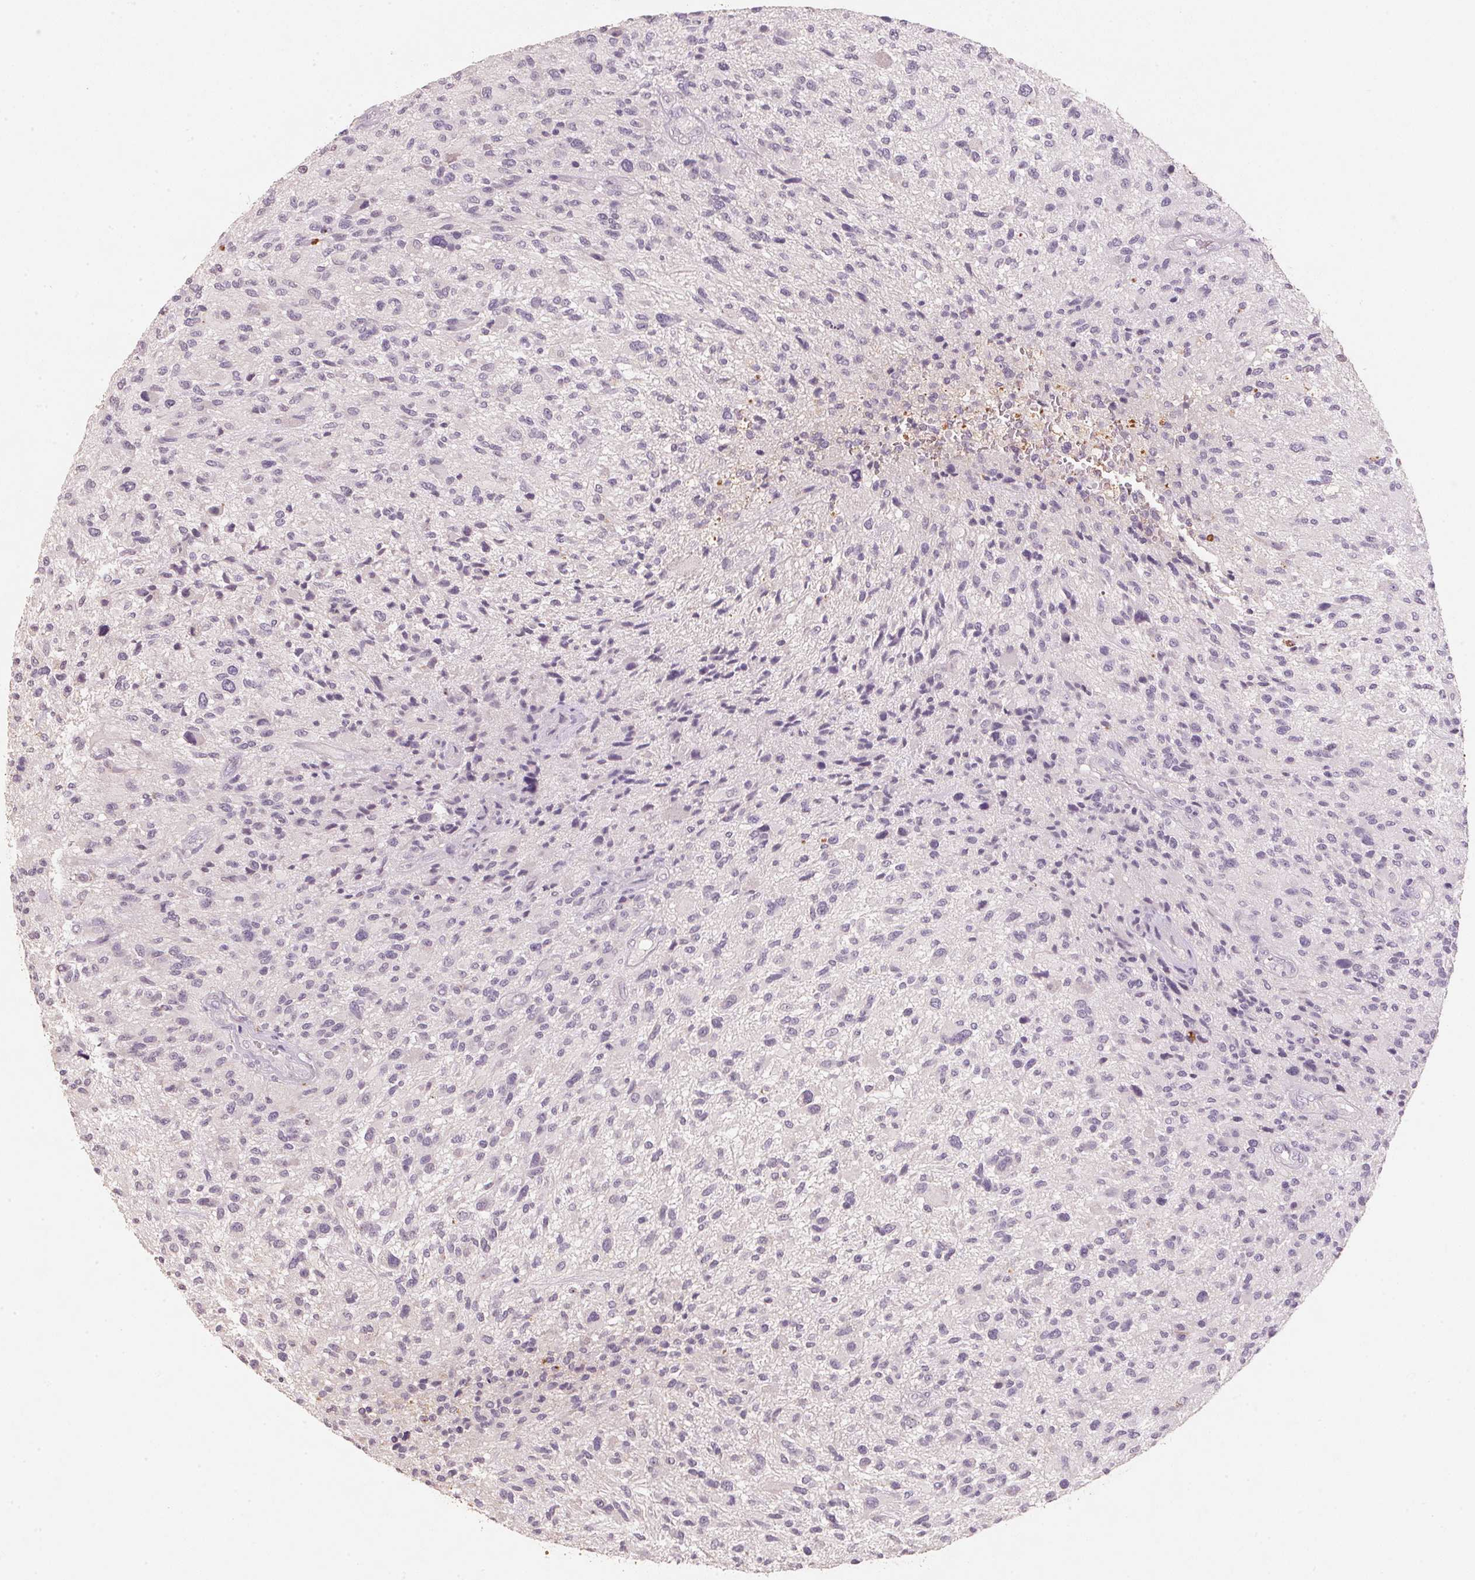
{"staining": {"intensity": "negative", "quantity": "none", "location": "none"}, "tissue": "glioma", "cell_type": "Tumor cells", "image_type": "cancer", "snomed": [{"axis": "morphology", "description": "Glioma, malignant, High grade"}, {"axis": "topography", "description": "Brain"}], "caption": "This is a image of immunohistochemistry (IHC) staining of malignant high-grade glioma, which shows no staining in tumor cells.", "gene": "CXCL5", "patient": {"sex": "male", "age": 47}}